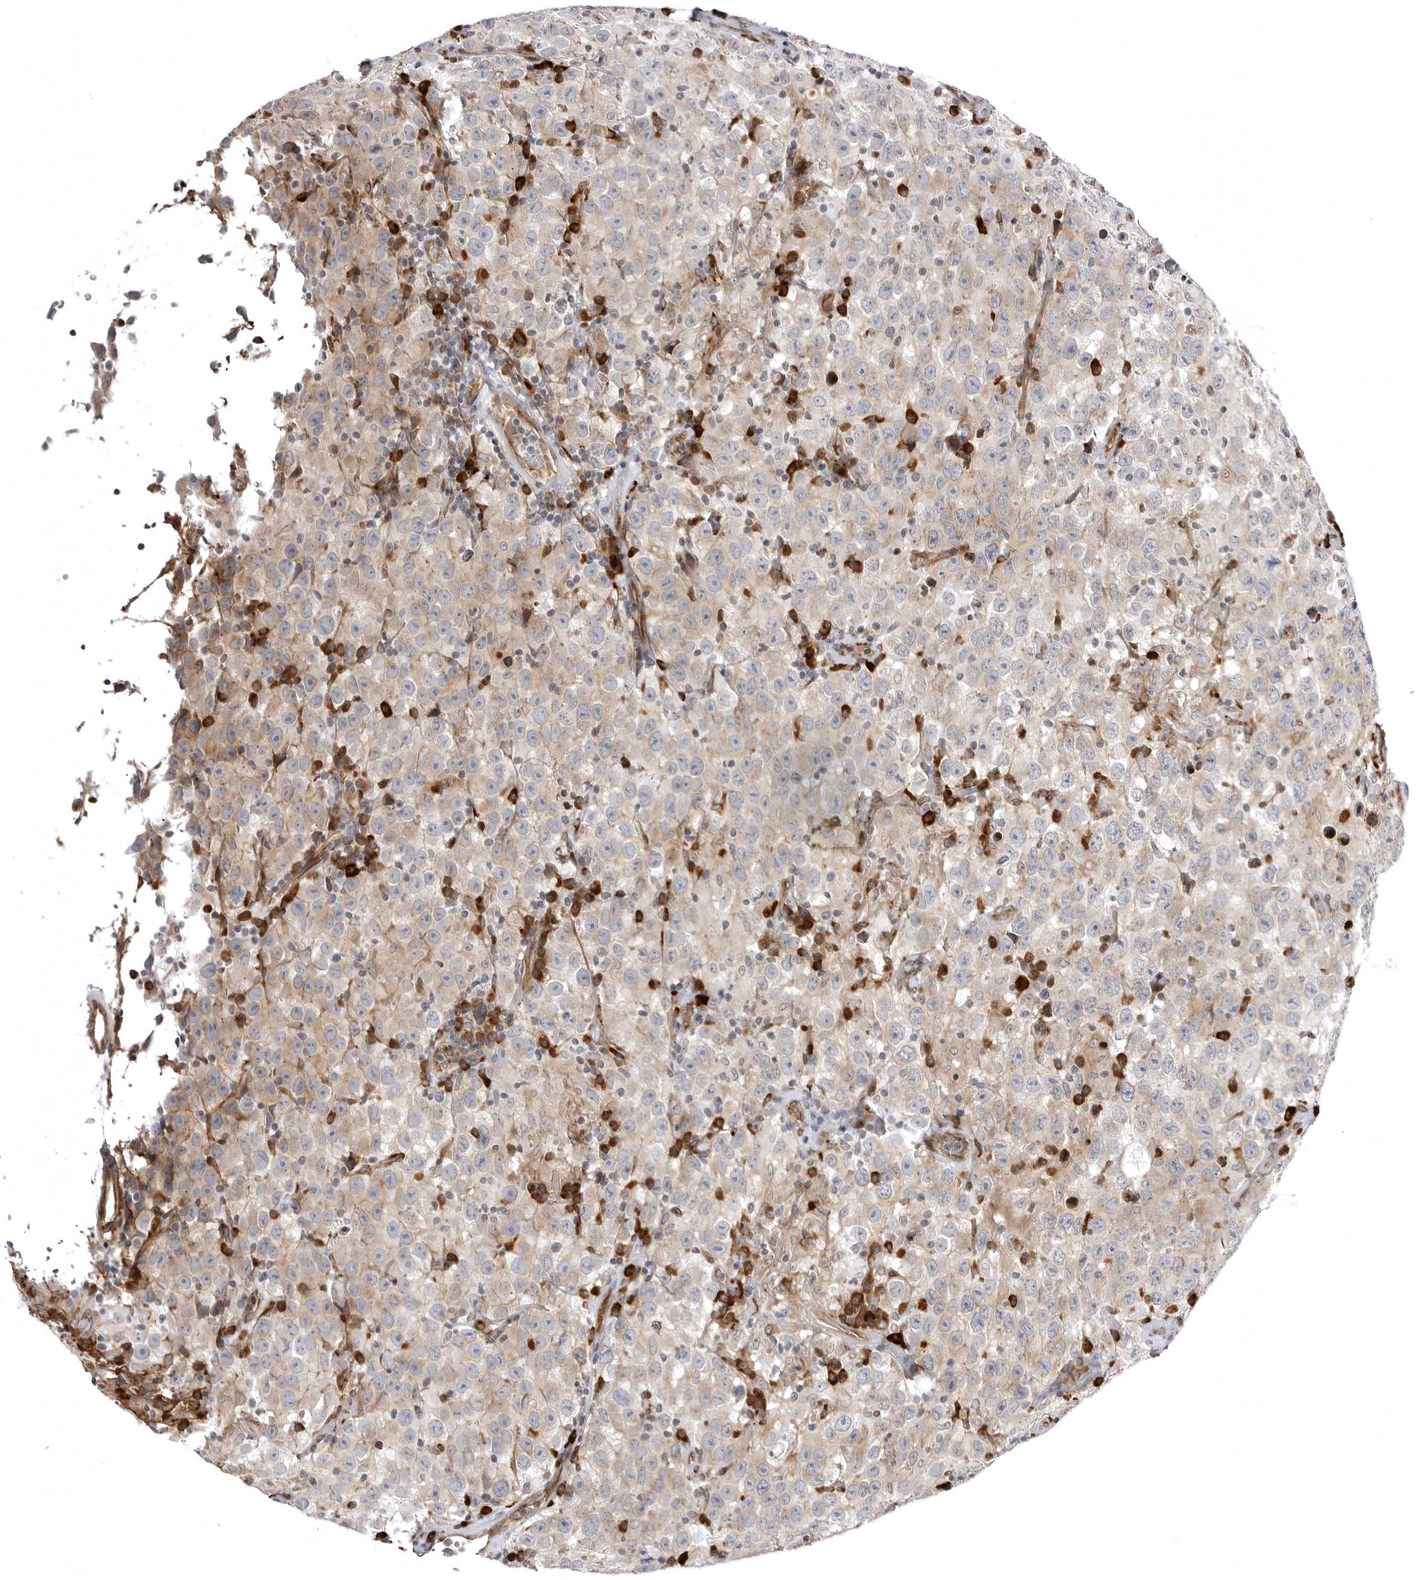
{"staining": {"intensity": "weak", "quantity": ">75%", "location": "cytoplasmic/membranous"}, "tissue": "testis cancer", "cell_type": "Tumor cells", "image_type": "cancer", "snomed": [{"axis": "morphology", "description": "Seminoma, NOS"}, {"axis": "topography", "description": "Testis"}], "caption": "Seminoma (testis) stained with DAB (3,3'-diaminobenzidine) immunohistochemistry (IHC) displays low levels of weak cytoplasmic/membranous positivity in approximately >75% of tumor cells.", "gene": "ARL5A", "patient": {"sex": "male", "age": 41}}